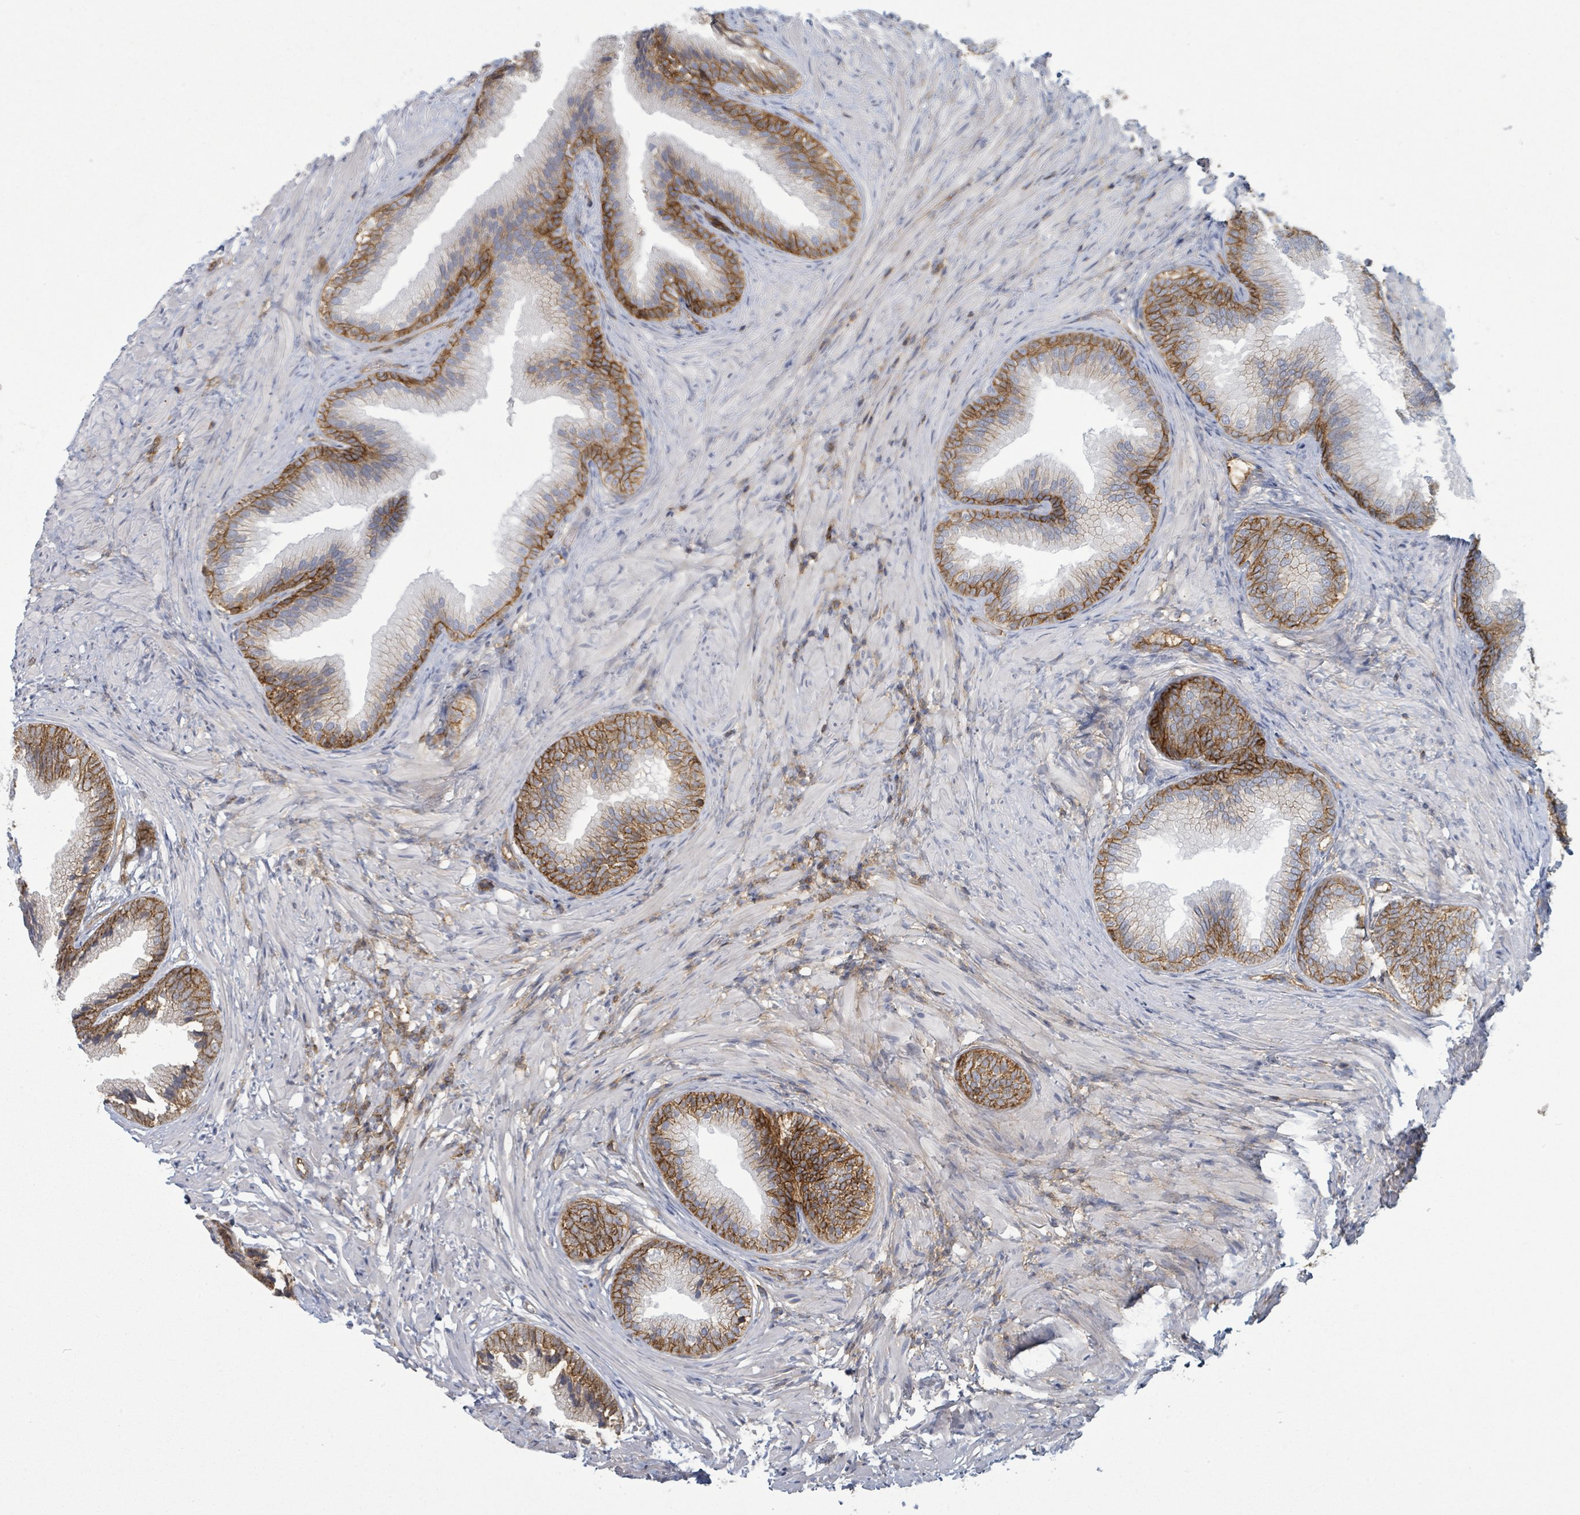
{"staining": {"intensity": "strong", "quantity": "25%-75%", "location": "cytoplasmic/membranous"}, "tissue": "prostate", "cell_type": "Glandular cells", "image_type": "normal", "snomed": [{"axis": "morphology", "description": "Normal tissue, NOS"}, {"axis": "topography", "description": "Prostate"}], "caption": "Immunohistochemical staining of unremarkable human prostate displays strong cytoplasmic/membranous protein positivity in about 25%-75% of glandular cells. (Stains: DAB (3,3'-diaminobenzidine) in brown, nuclei in blue, Microscopy: brightfield microscopy at high magnification).", "gene": "TNFRSF14", "patient": {"sex": "male", "age": 76}}